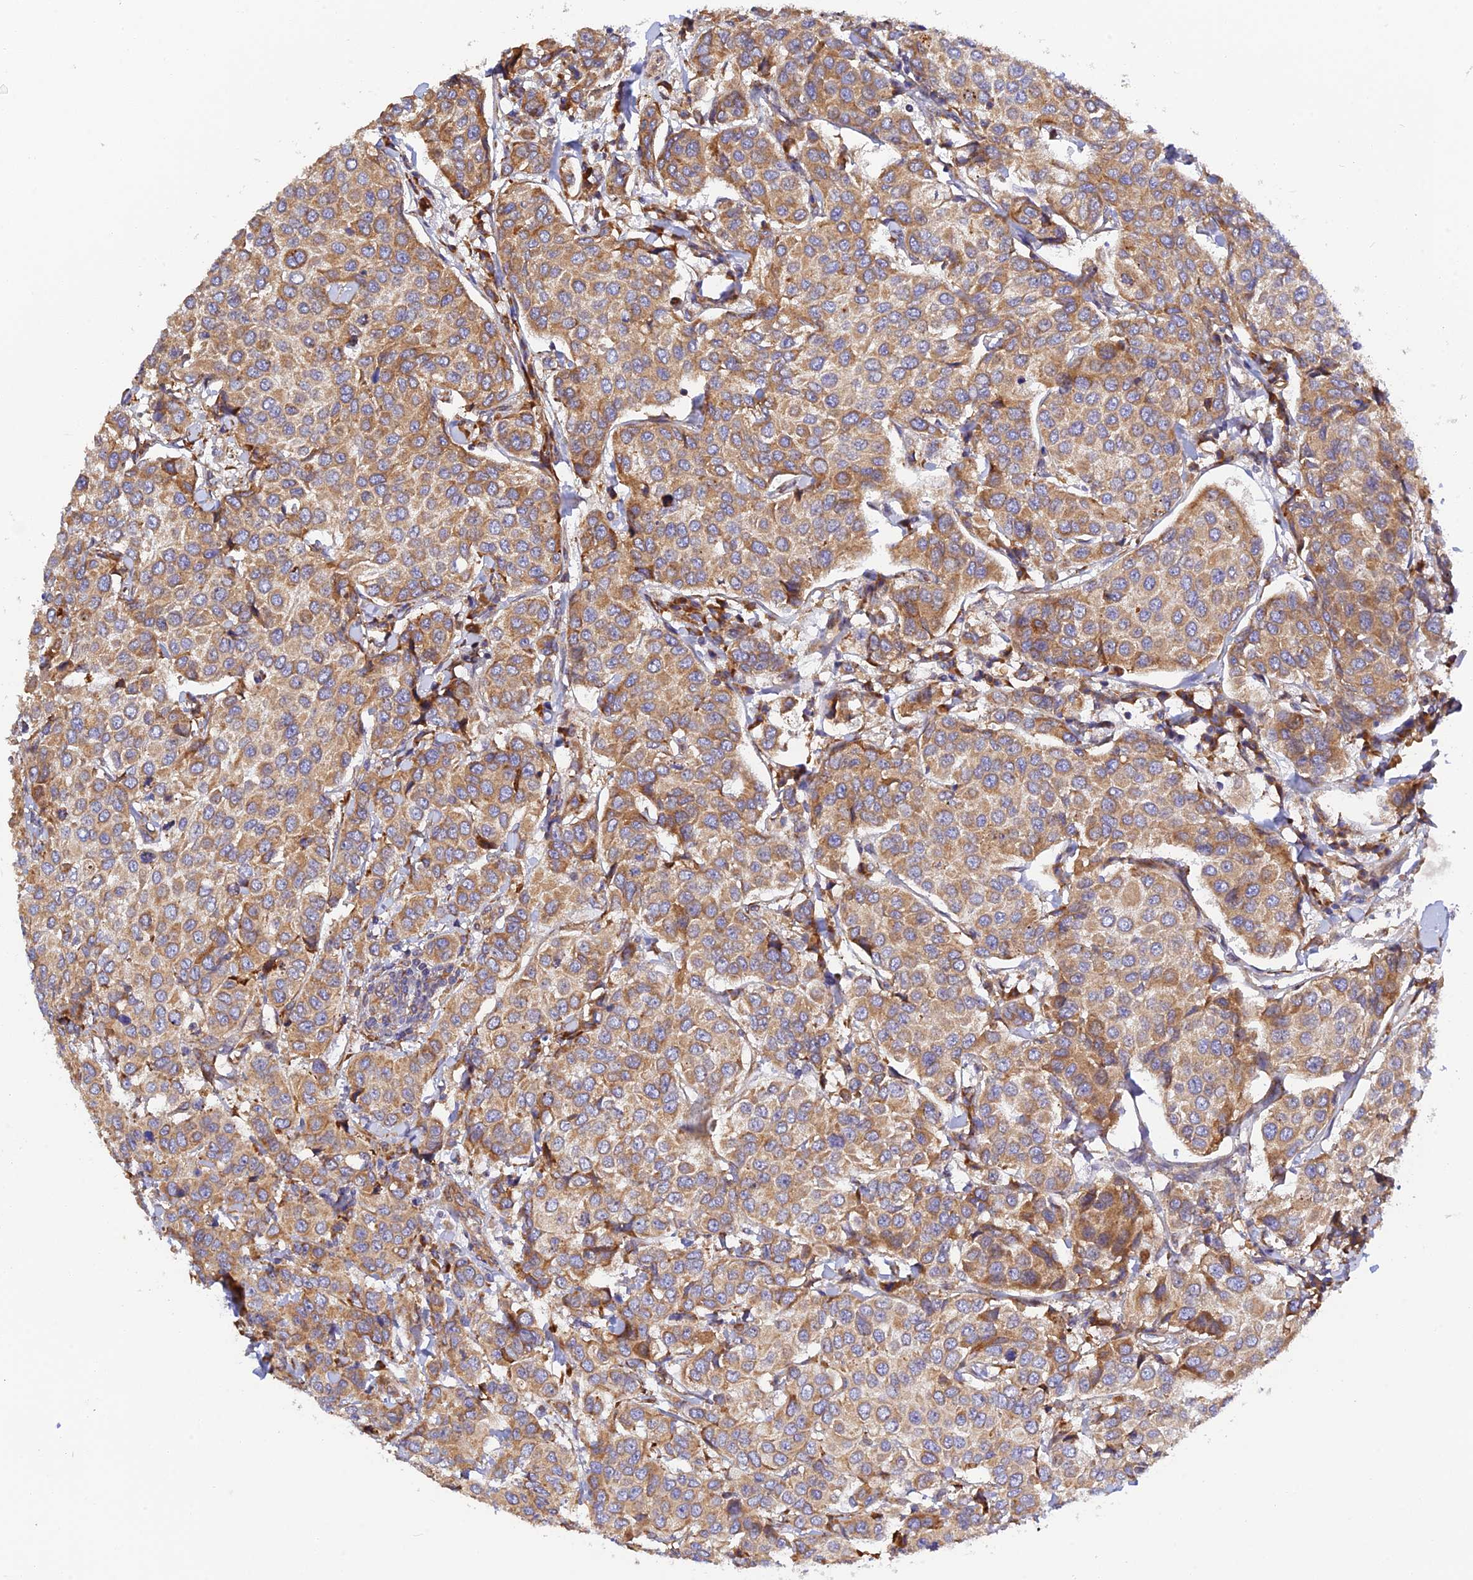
{"staining": {"intensity": "moderate", "quantity": ">75%", "location": "cytoplasmic/membranous"}, "tissue": "breast cancer", "cell_type": "Tumor cells", "image_type": "cancer", "snomed": [{"axis": "morphology", "description": "Duct carcinoma"}, {"axis": "topography", "description": "Breast"}], "caption": "Immunohistochemical staining of intraductal carcinoma (breast) demonstrates medium levels of moderate cytoplasmic/membranous protein positivity in approximately >75% of tumor cells.", "gene": "RPL5", "patient": {"sex": "female", "age": 55}}